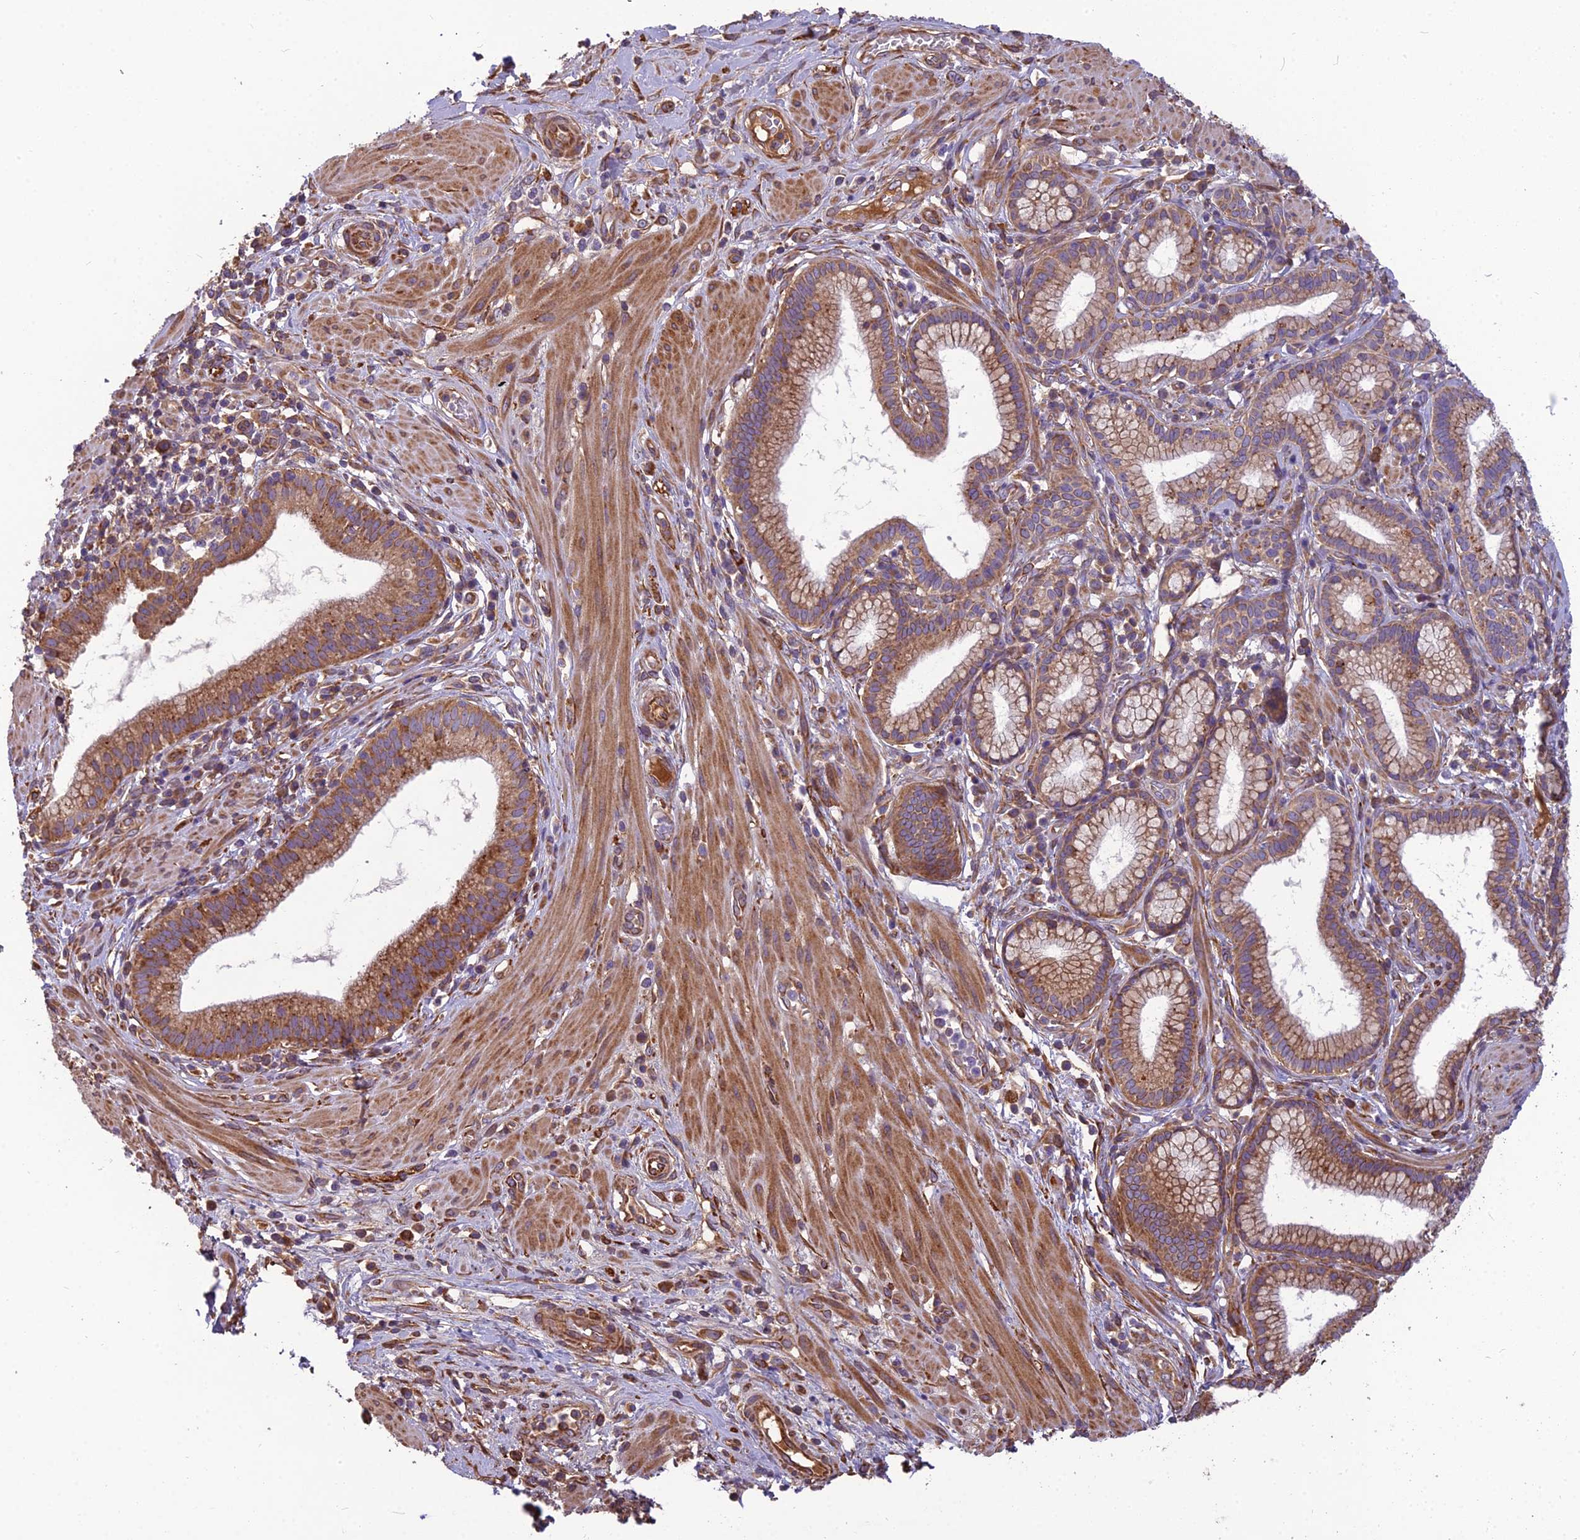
{"staining": {"intensity": "moderate", "quantity": ">75%", "location": "cytoplasmic/membranous"}, "tissue": "pancreatic cancer", "cell_type": "Tumor cells", "image_type": "cancer", "snomed": [{"axis": "morphology", "description": "Adenocarcinoma, NOS"}, {"axis": "topography", "description": "Pancreas"}], "caption": "This image displays IHC staining of human adenocarcinoma (pancreatic), with medium moderate cytoplasmic/membranous positivity in about >75% of tumor cells.", "gene": "SPDL1", "patient": {"sex": "male", "age": 72}}